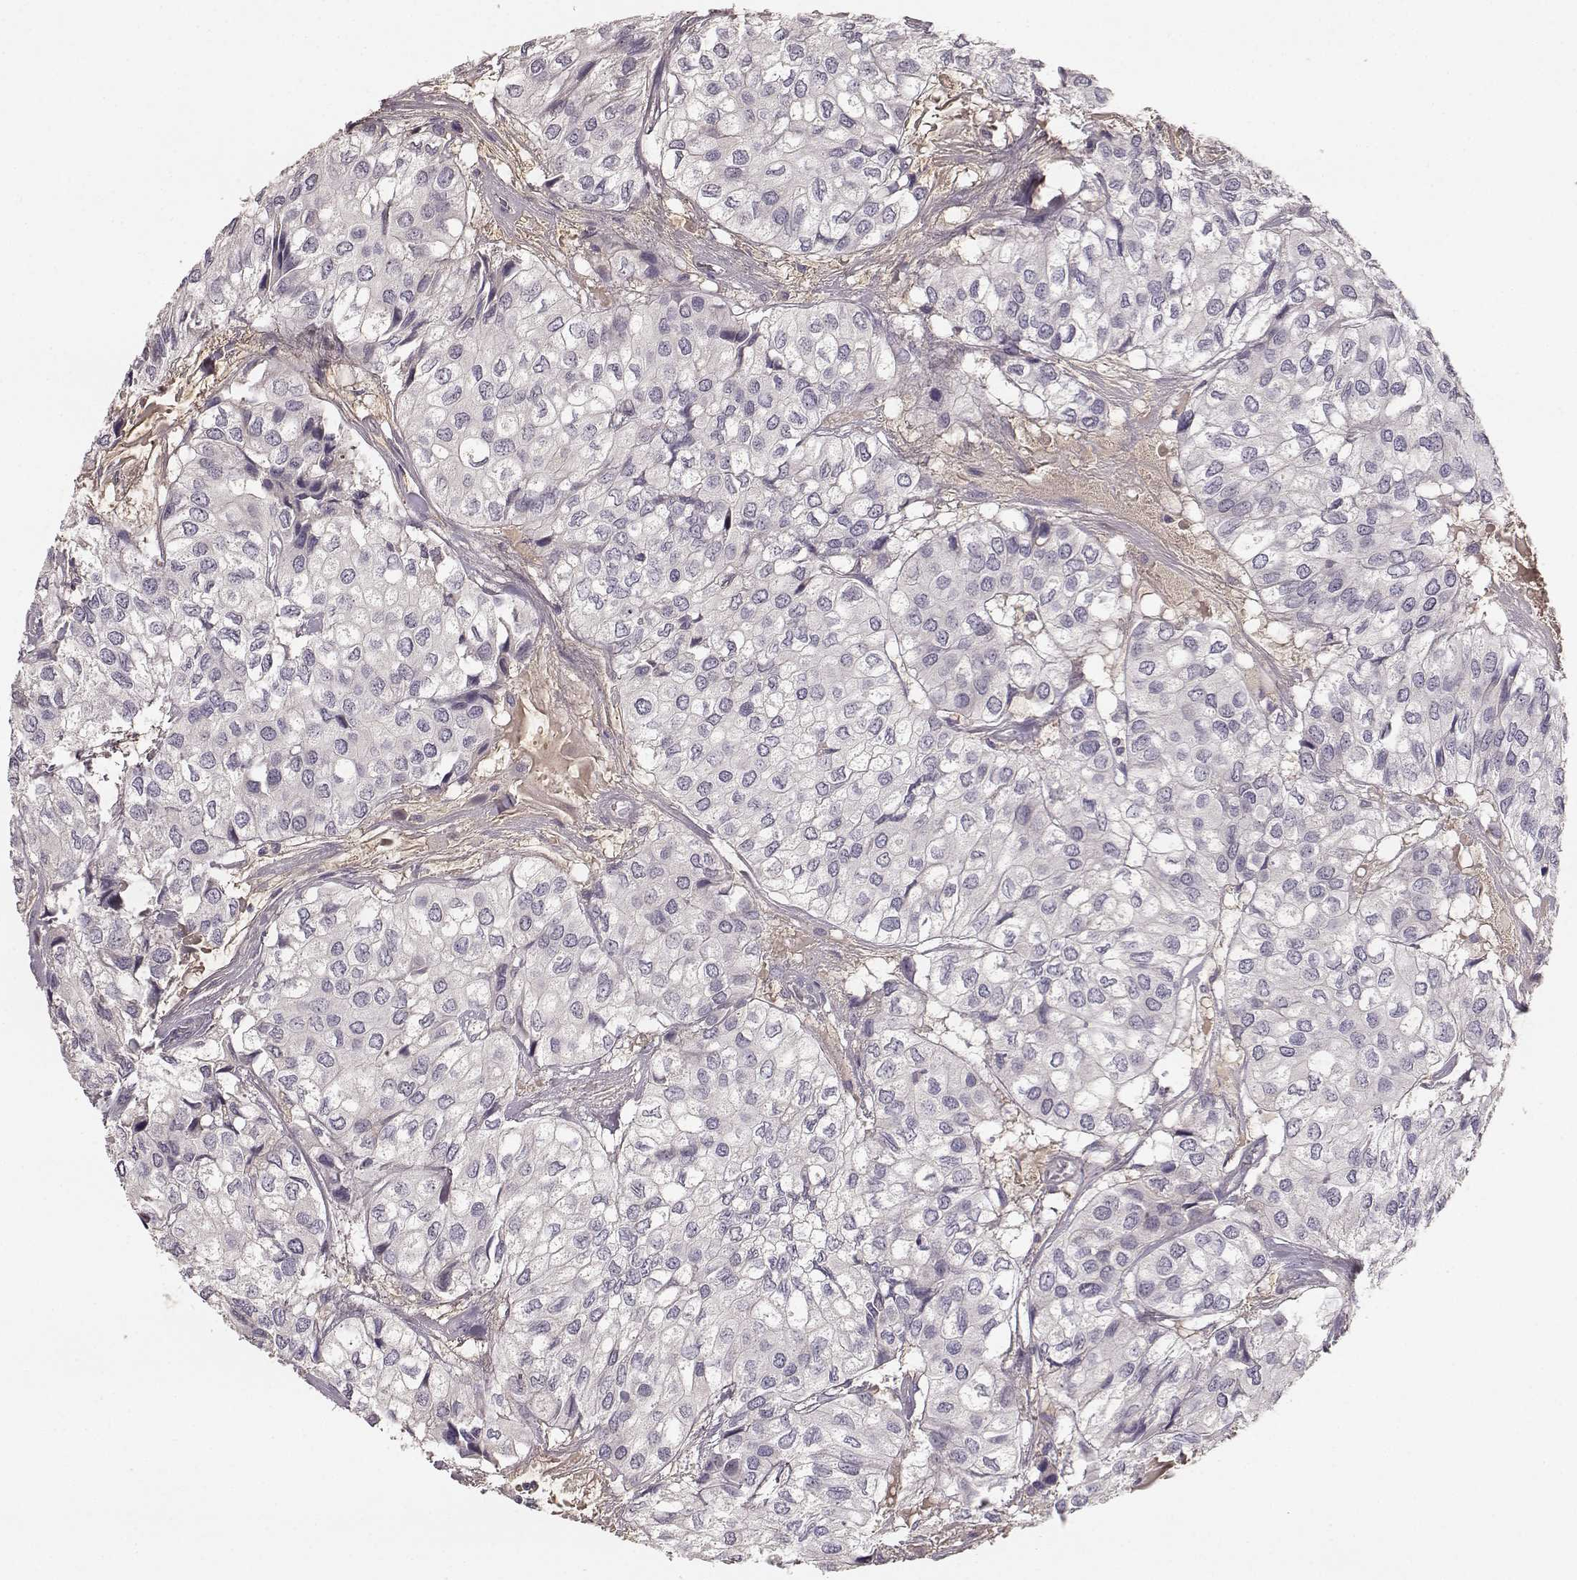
{"staining": {"intensity": "negative", "quantity": "none", "location": "none"}, "tissue": "urothelial cancer", "cell_type": "Tumor cells", "image_type": "cancer", "snomed": [{"axis": "morphology", "description": "Urothelial carcinoma, High grade"}, {"axis": "topography", "description": "Urinary bladder"}], "caption": "Histopathology image shows no significant protein staining in tumor cells of urothelial cancer.", "gene": "YJEFN3", "patient": {"sex": "male", "age": 73}}